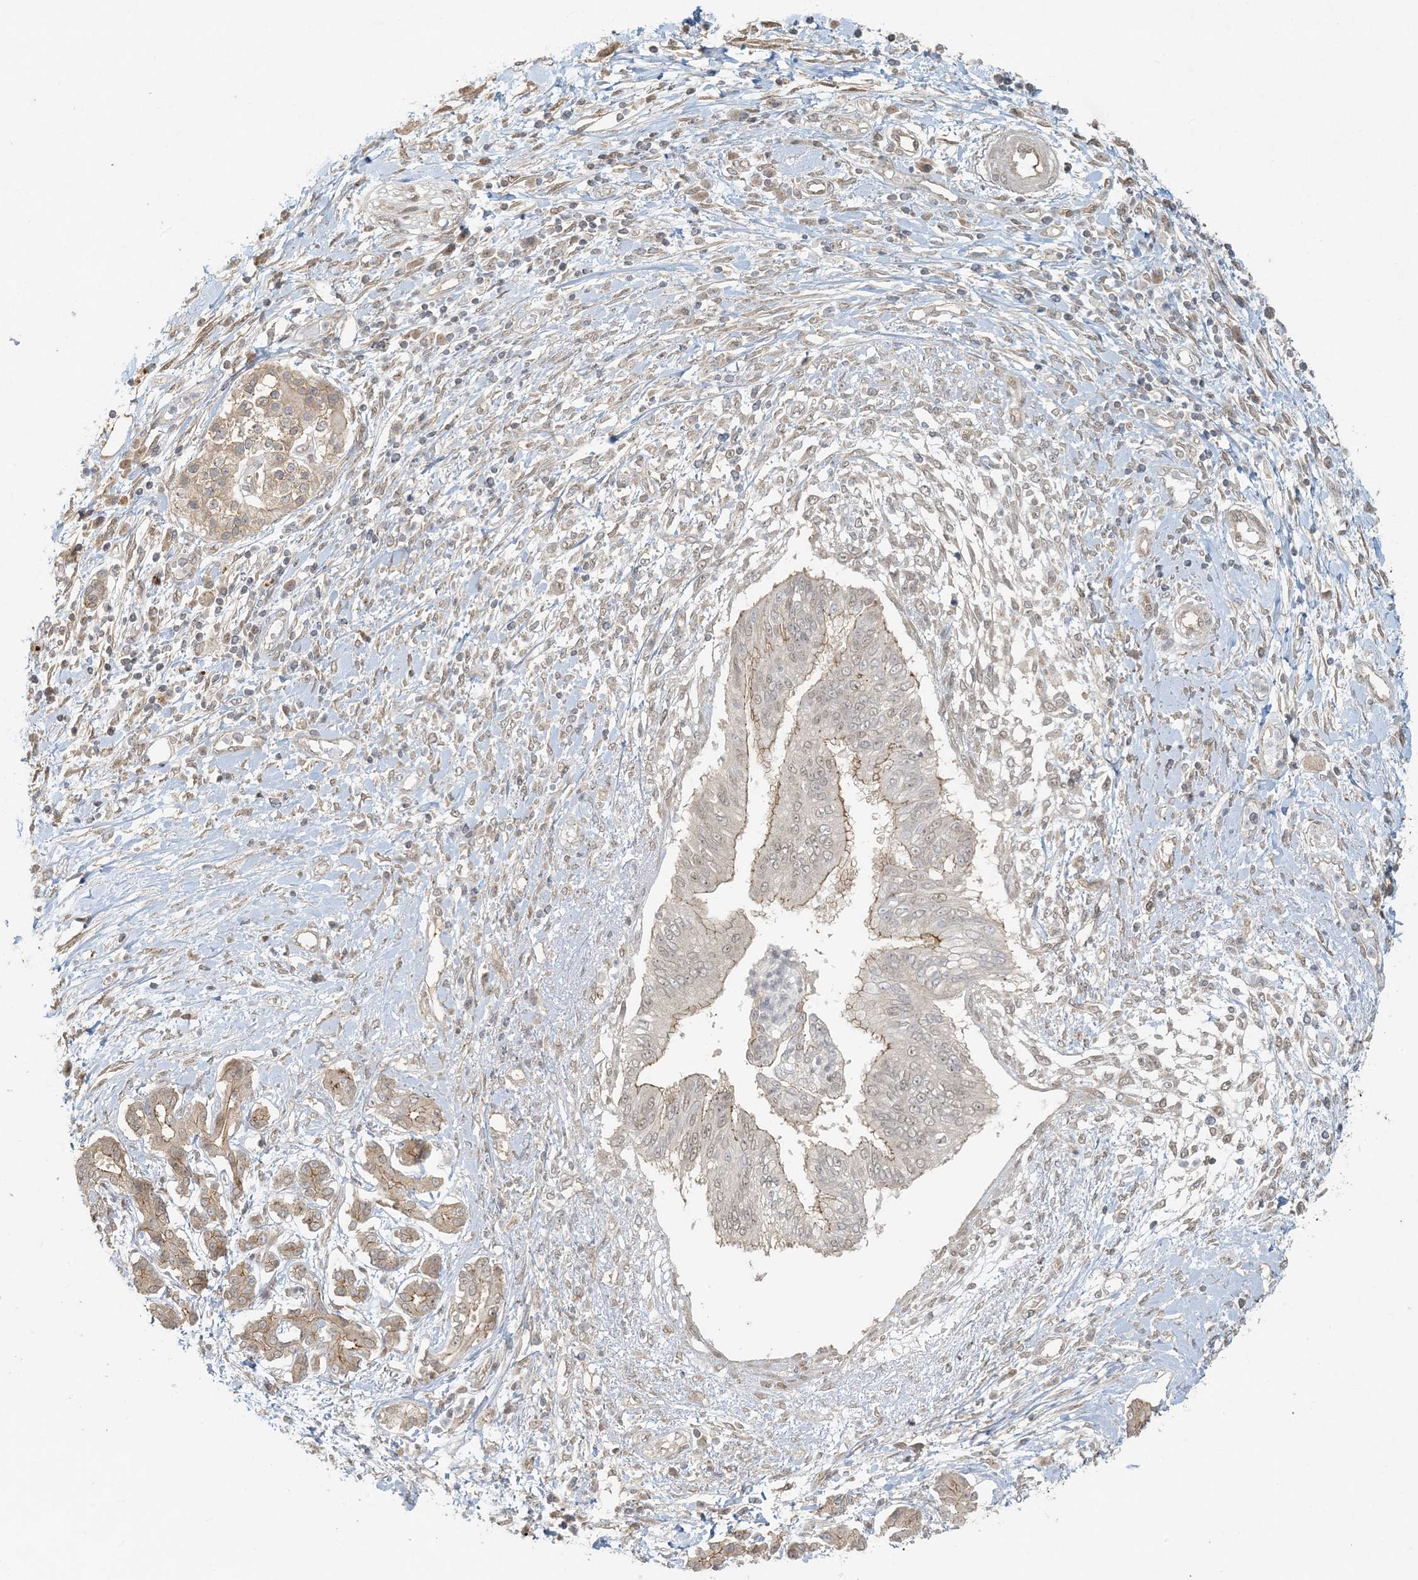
{"staining": {"intensity": "weak", "quantity": "25%-75%", "location": "cytoplasmic/membranous"}, "tissue": "pancreatic cancer", "cell_type": "Tumor cells", "image_type": "cancer", "snomed": [{"axis": "morphology", "description": "Adenocarcinoma, NOS"}, {"axis": "topography", "description": "Pancreas"}], "caption": "The immunohistochemical stain shows weak cytoplasmic/membranous positivity in tumor cells of pancreatic cancer (adenocarcinoma) tissue. (IHC, brightfield microscopy, high magnification).", "gene": "BCORL1", "patient": {"sex": "female", "age": 56}}